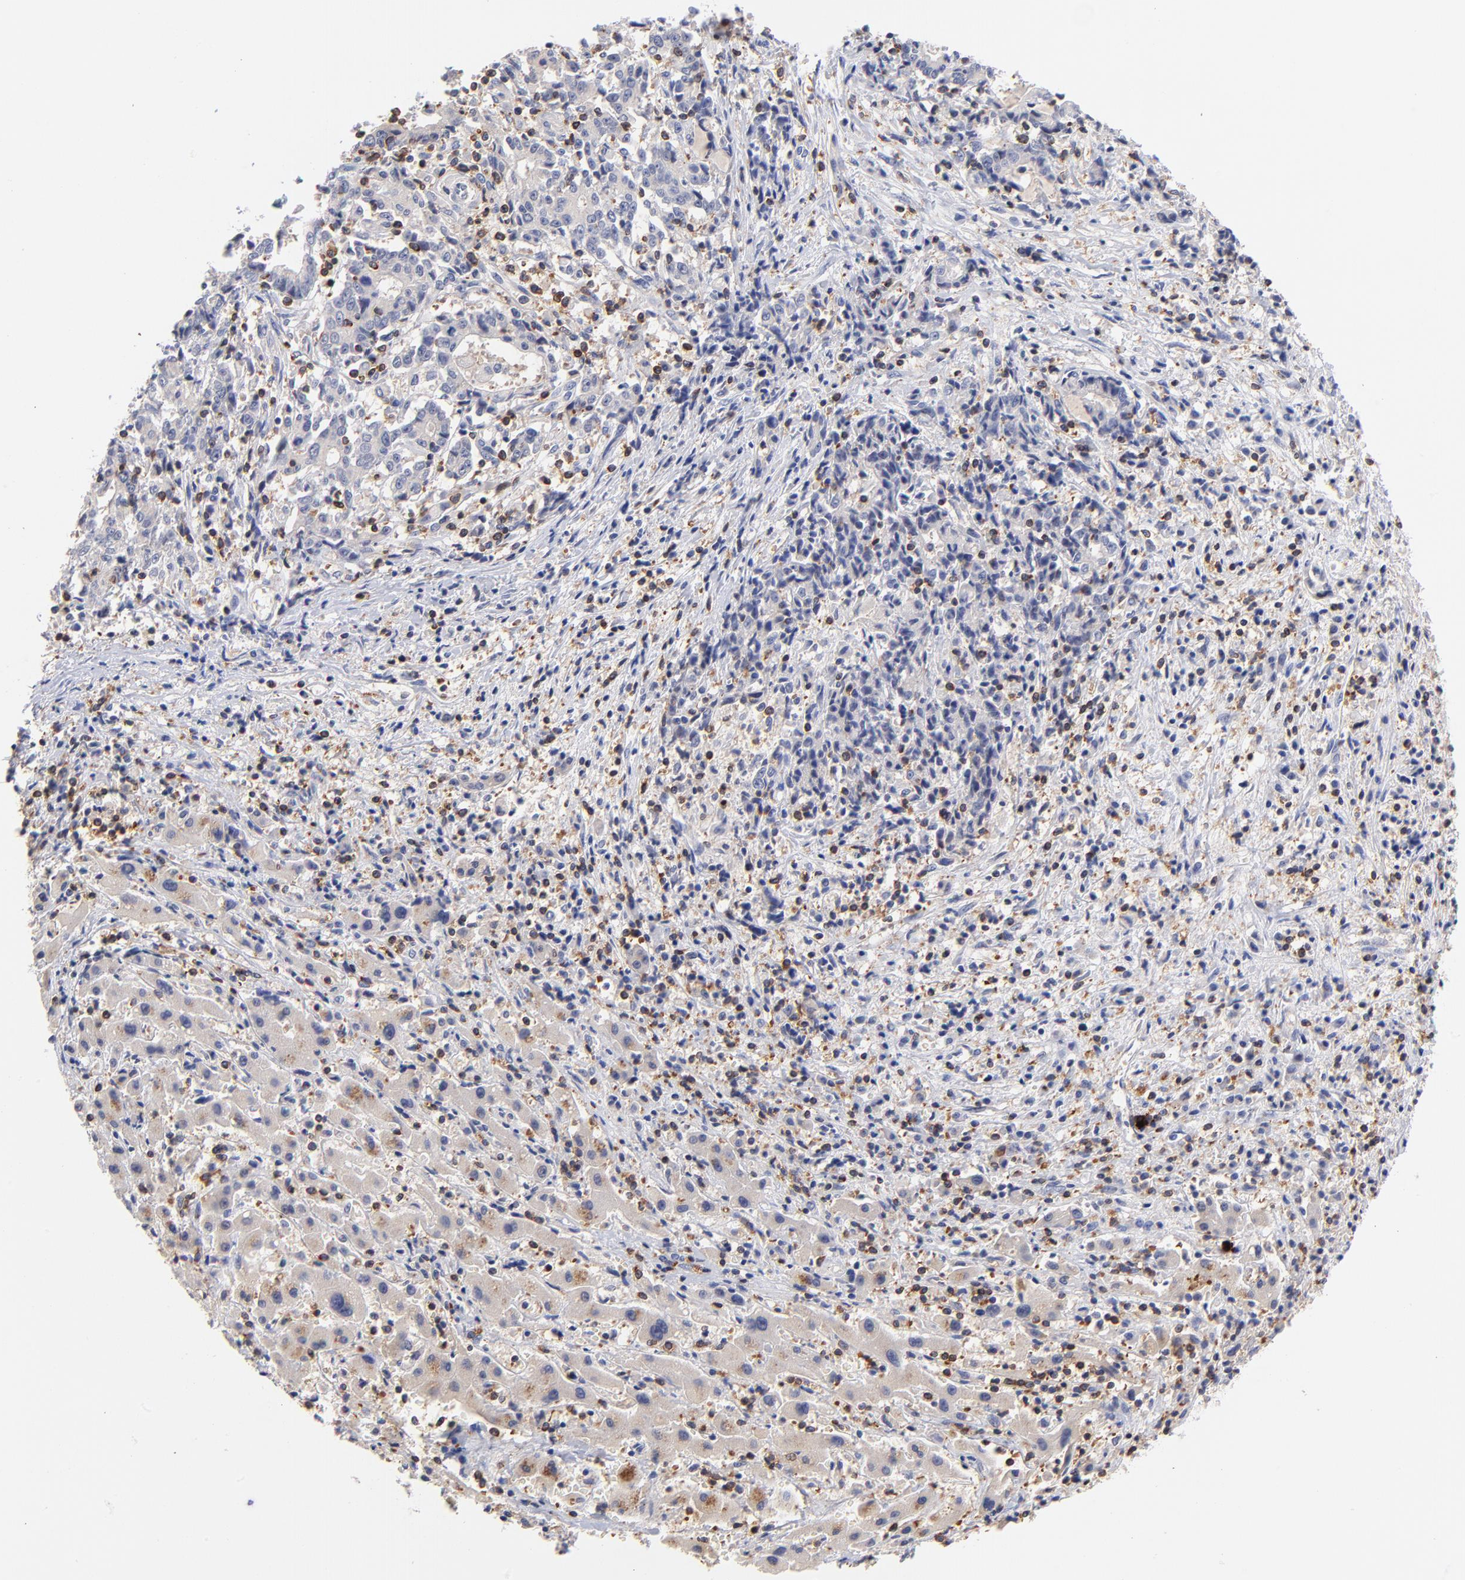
{"staining": {"intensity": "negative", "quantity": "none", "location": "none"}, "tissue": "liver cancer", "cell_type": "Tumor cells", "image_type": "cancer", "snomed": [{"axis": "morphology", "description": "Cholangiocarcinoma"}, {"axis": "topography", "description": "Liver"}], "caption": "DAB immunohistochemical staining of liver cancer reveals no significant expression in tumor cells.", "gene": "KREMEN2", "patient": {"sex": "male", "age": 57}}